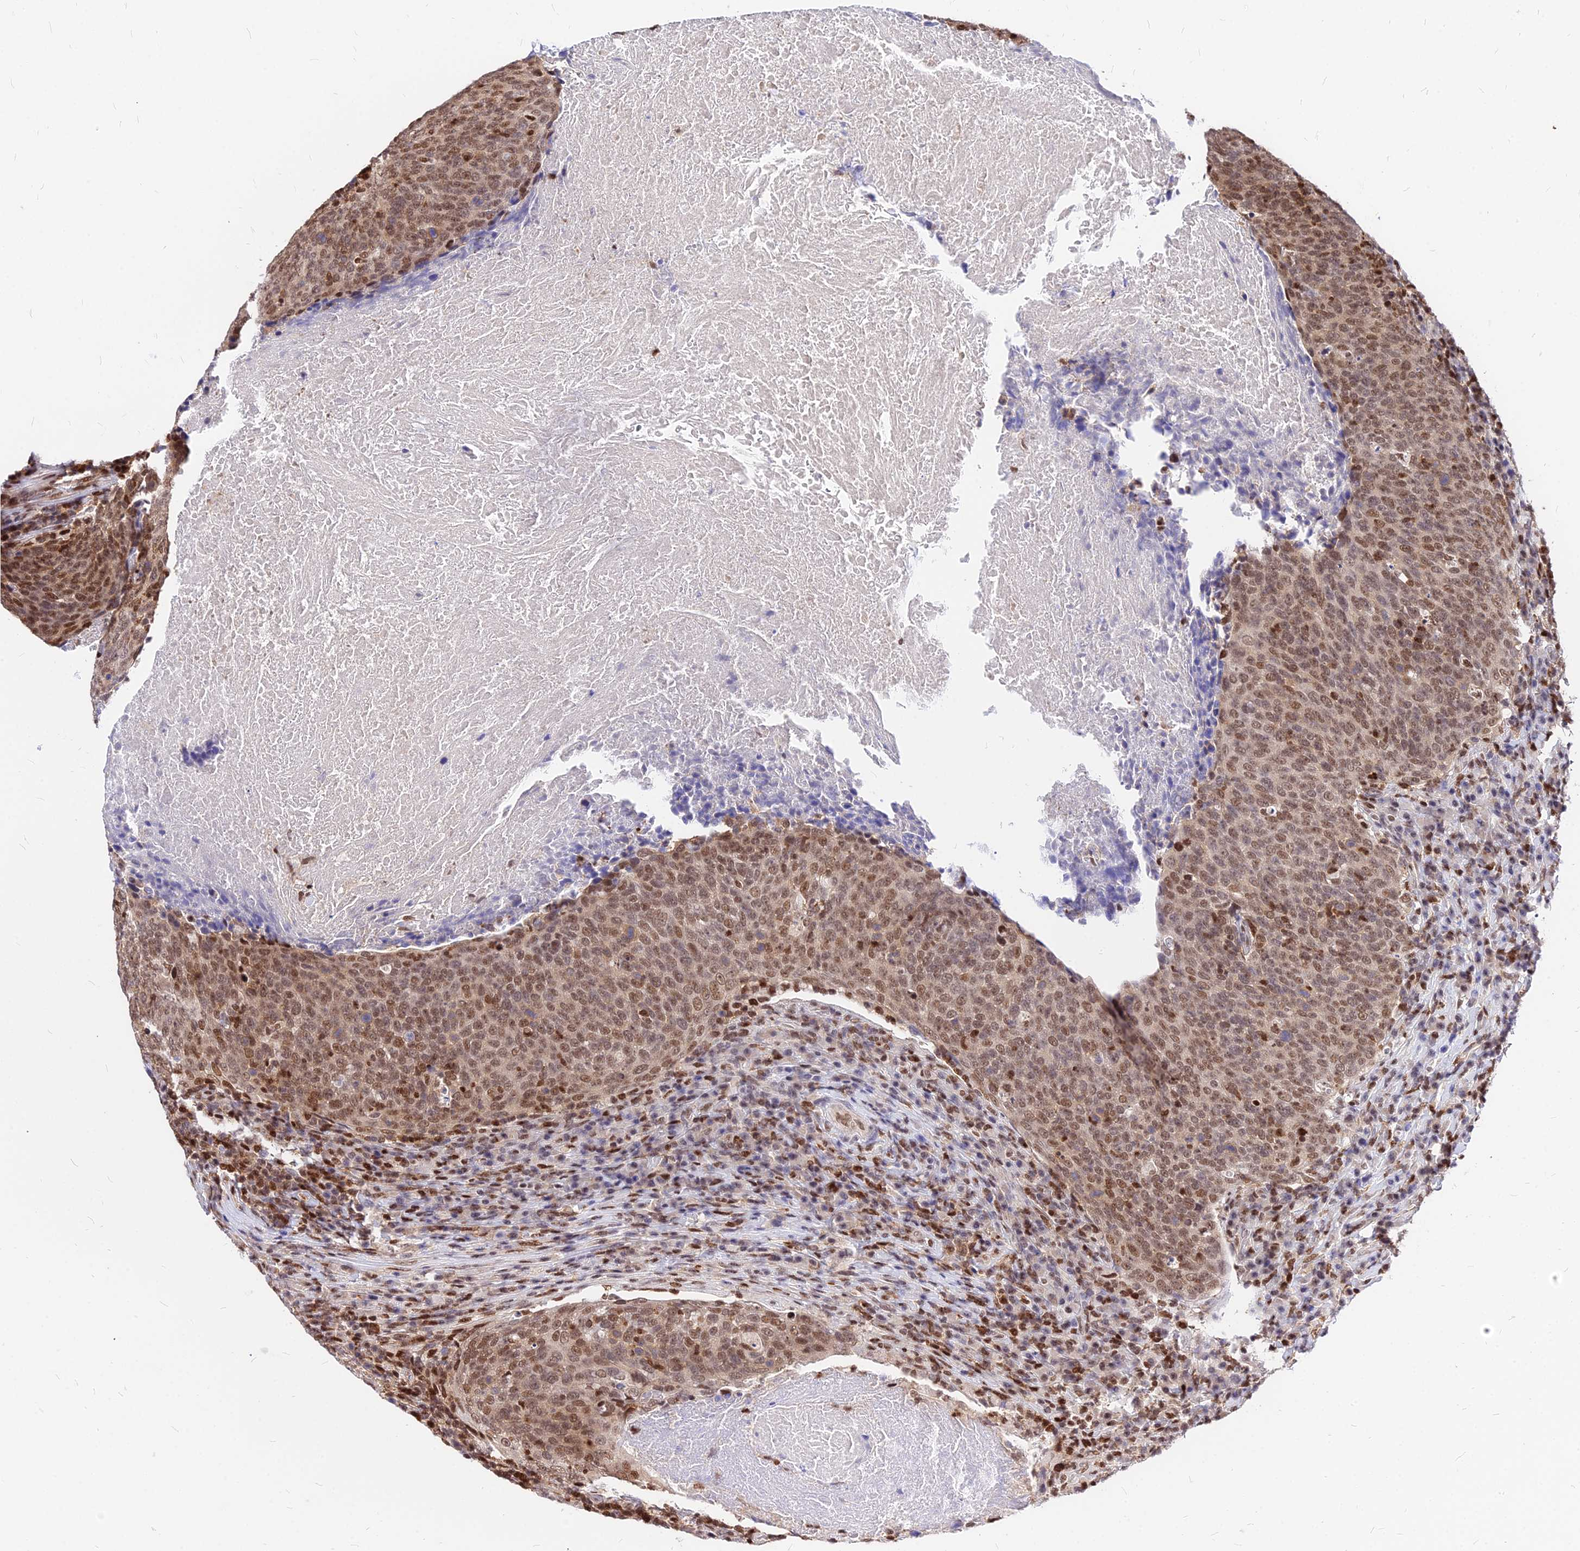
{"staining": {"intensity": "moderate", "quantity": "25%-75%", "location": "nuclear"}, "tissue": "head and neck cancer", "cell_type": "Tumor cells", "image_type": "cancer", "snomed": [{"axis": "morphology", "description": "Squamous cell carcinoma, NOS"}, {"axis": "morphology", "description": "Squamous cell carcinoma, metastatic, NOS"}, {"axis": "topography", "description": "Lymph node"}, {"axis": "topography", "description": "Head-Neck"}], "caption": "Brown immunohistochemical staining in human head and neck cancer (metastatic squamous cell carcinoma) displays moderate nuclear expression in approximately 25%-75% of tumor cells.", "gene": "PAXX", "patient": {"sex": "male", "age": 62}}